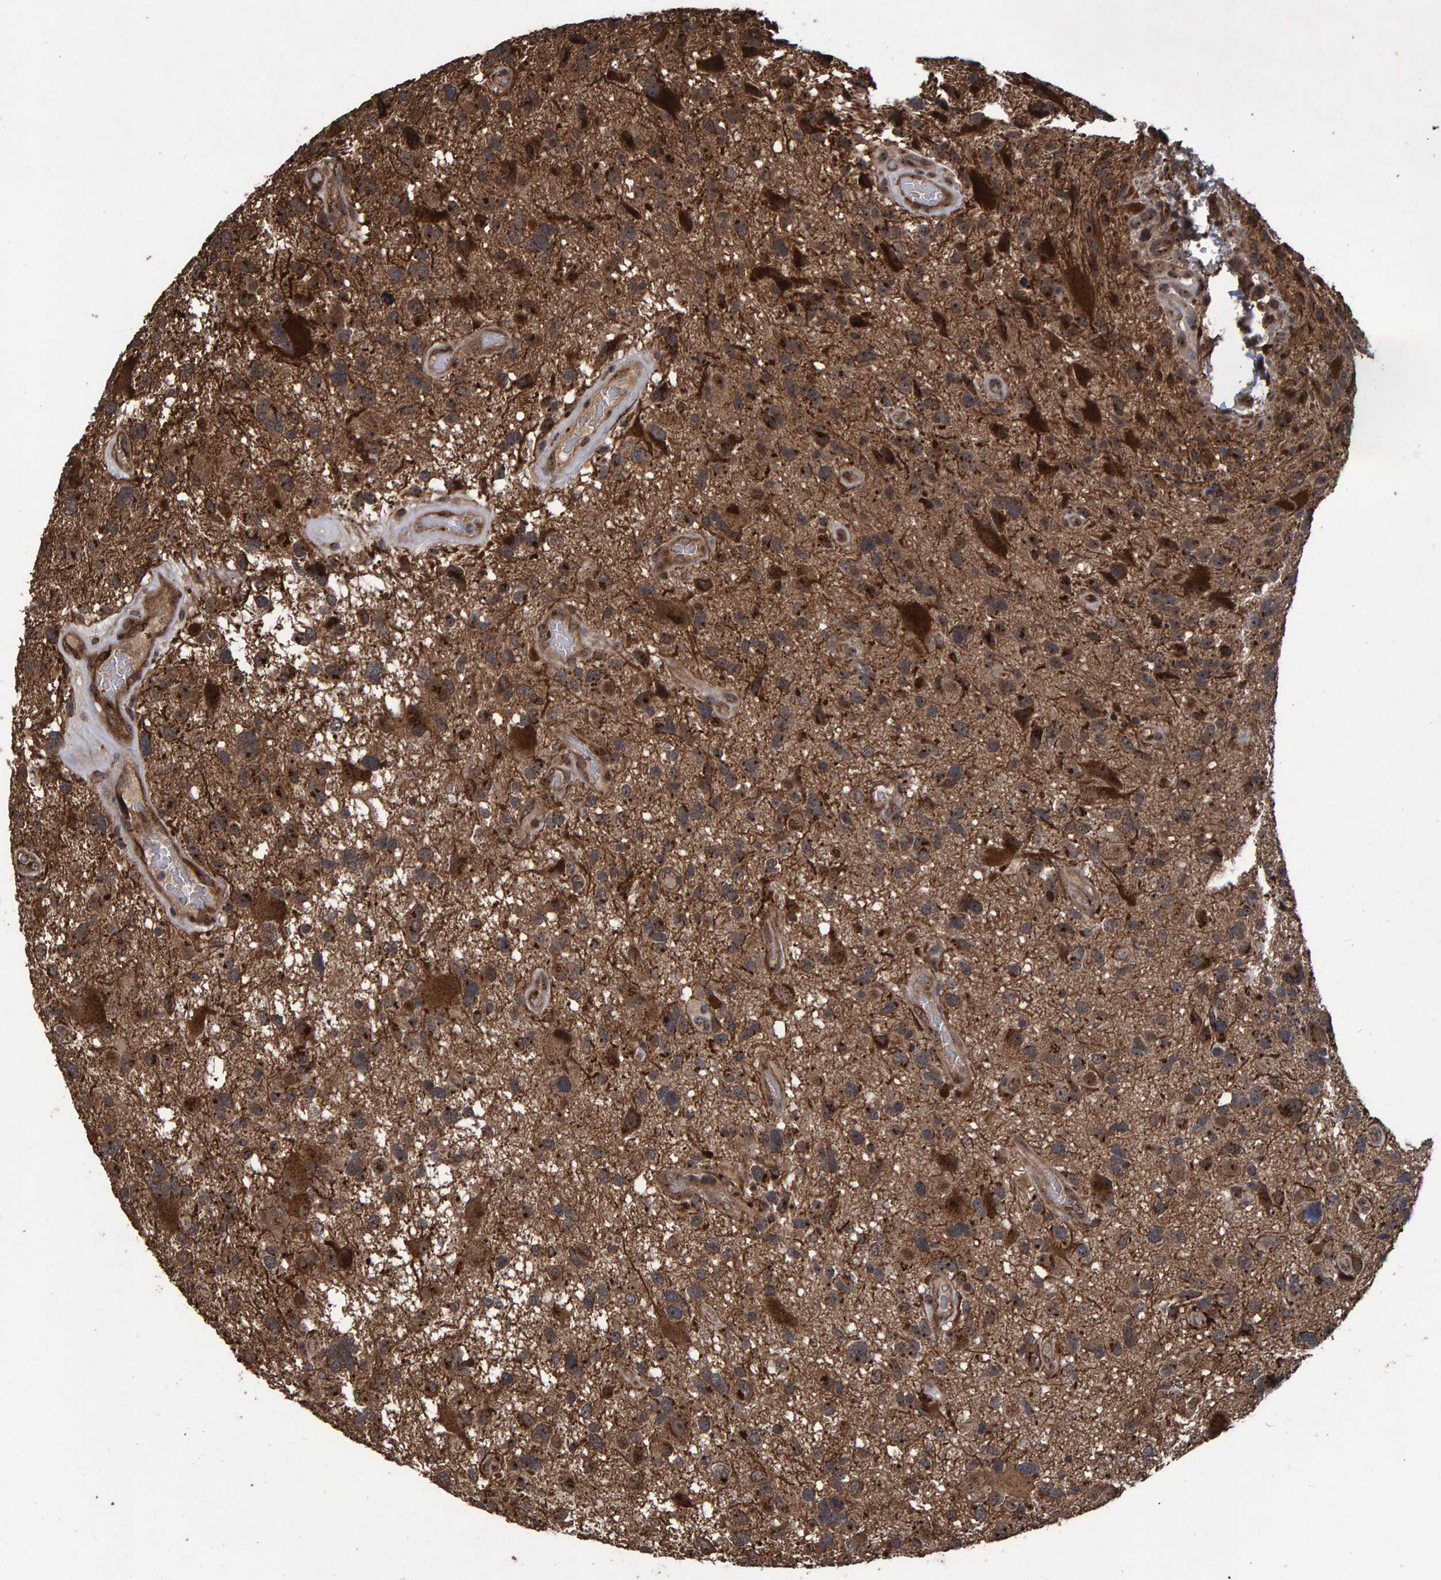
{"staining": {"intensity": "strong", "quantity": "25%-75%", "location": "cytoplasmic/membranous,nuclear"}, "tissue": "glioma", "cell_type": "Tumor cells", "image_type": "cancer", "snomed": [{"axis": "morphology", "description": "Glioma, malignant, High grade"}, {"axis": "topography", "description": "Brain"}], "caption": "This photomicrograph exhibits immunohistochemistry (IHC) staining of human glioma, with high strong cytoplasmic/membranous and nuclear positivity in about 25%-75% of tumor cells.", "gene": "TRIM68", "patient": {"sex": "male", "age": 33}}